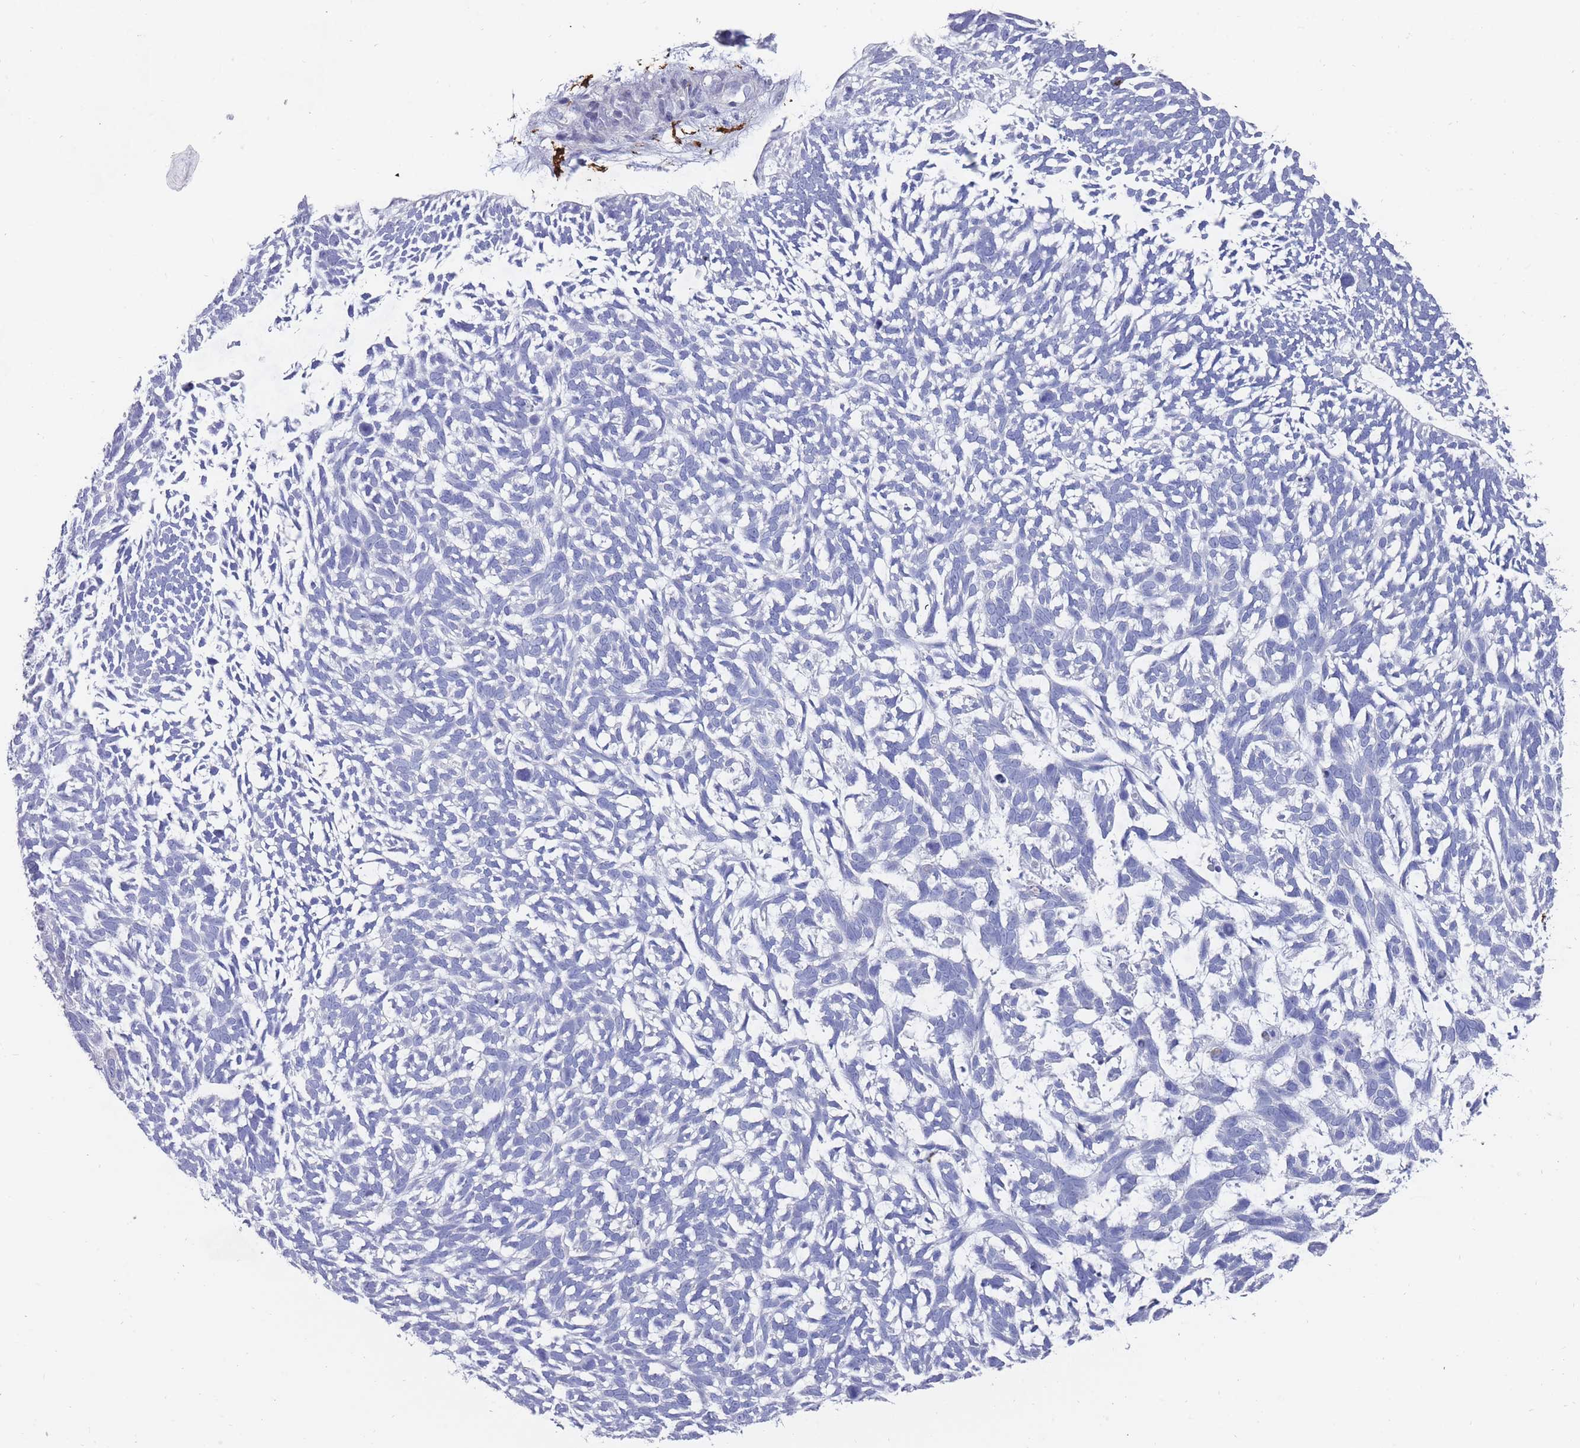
{"staining": {"intensity": "negative", "quantity": "none", "location": "none"}, "tissue": "skin cancer", "cell_type": "Tumor cells", "image_type": "cancer", "snomed": [{"axis": "morphology", "description": "Basal cell carcinoma"}, {"axis": "topography", "description": "Skin"}], "caption": "Immunohistochemistry (IHC) histopathology image of neoplastic tissue: basal cell carcinoma (skin) stained with DAB demonstrates no significant protein expression in tumor cells.", "gene": "AIF1", "patient": {"sex": "male", "age": 88}}